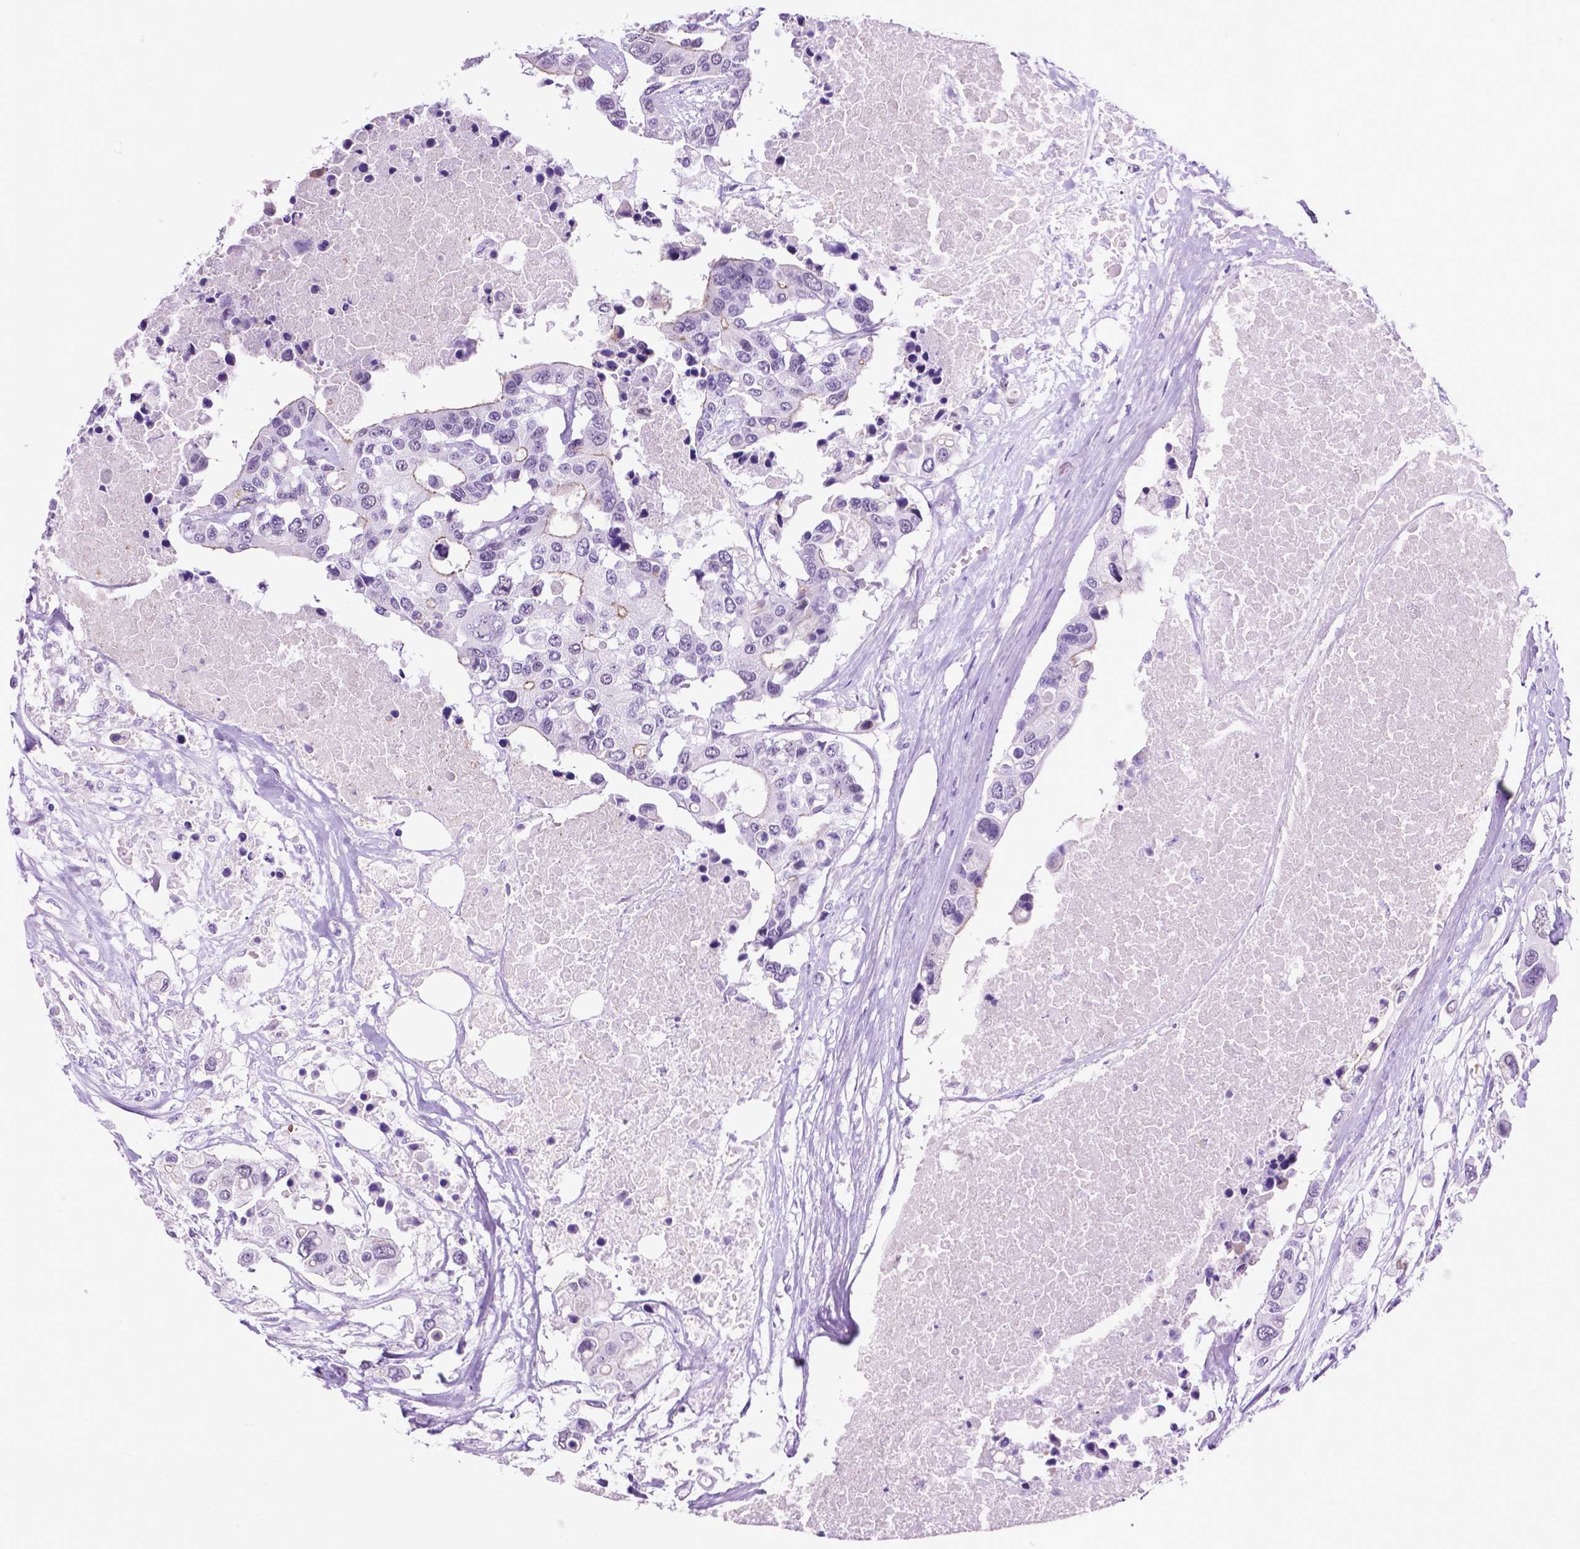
{"staining": {"intensity": "negative", "quantity": "none", "location": "none"}, "tissue": "colorectal cancer", "cell_type": "Tumor cells", "image_type": "cancer", "snomed": [{"axis": "morphology", "description": "Adenocarcinoma, NOS"}, {"axis": "topography", "description": "Colon"}], "caption": "Protein analysis of colorectal cancer (adenocarcinoma) displays no significant expression in tumor cells.", "gene": "ACY3", "patient": {"sex": "male", "age": 77}}